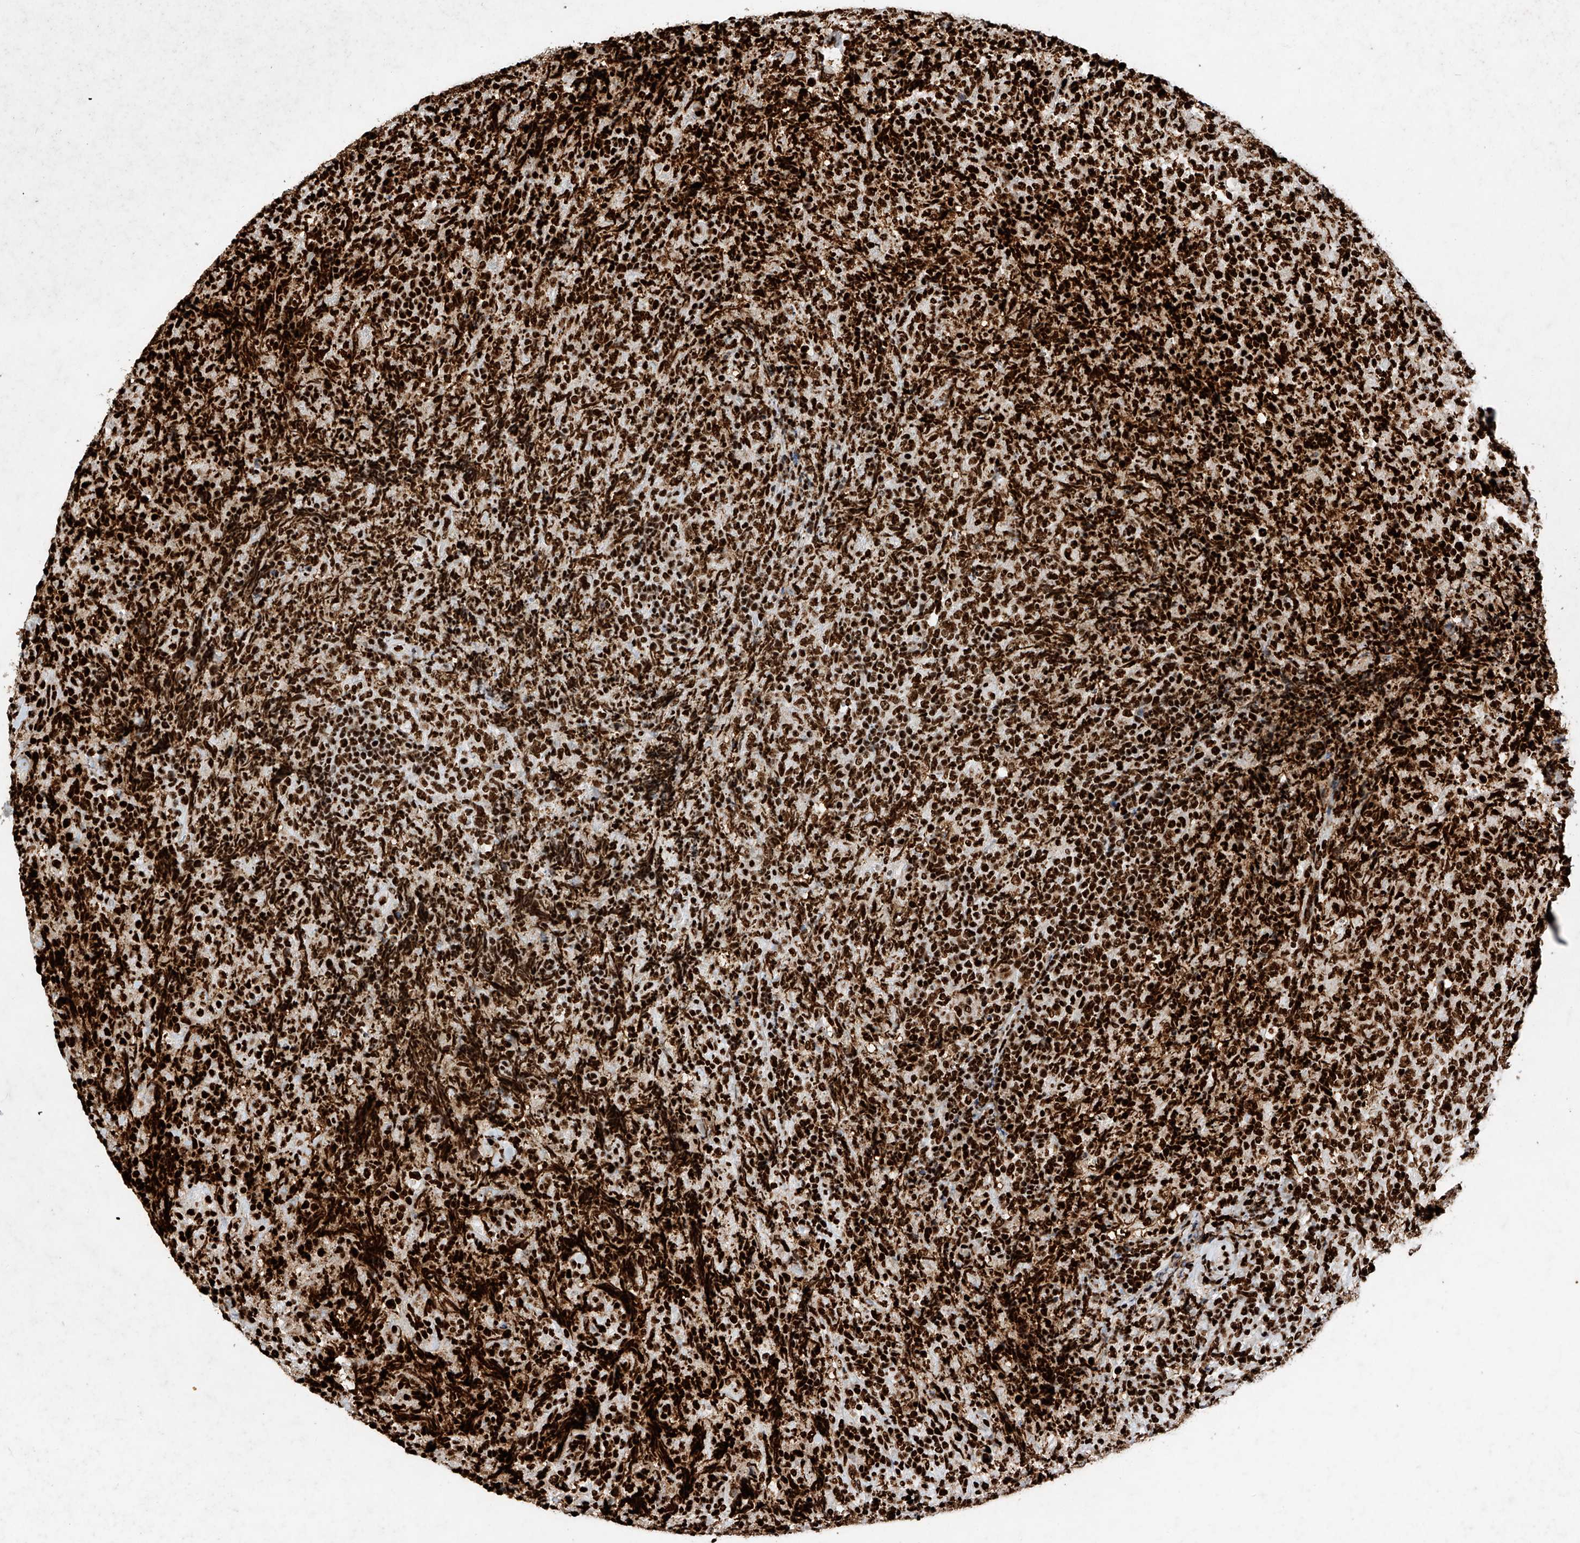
{"staining": {"intensity": "strong", "quantity": ">75%", "location": "nuclear"}, "tissue": "lymphoma", "cell_type": "Tumor cells", "image_type": "cancer", "snomed": [{"axis": "morphology", "description": "Malignant lymphoma, non-Hodgkin's type, High grade"}, {"axis": "topography", "description": "Tonsil"}], "caption": "Human lymphoma stained with a protein marker displays strong staining in tumor cells.", "gene": "SRSF6", "patient": {"sex": "female", "age": 36}}